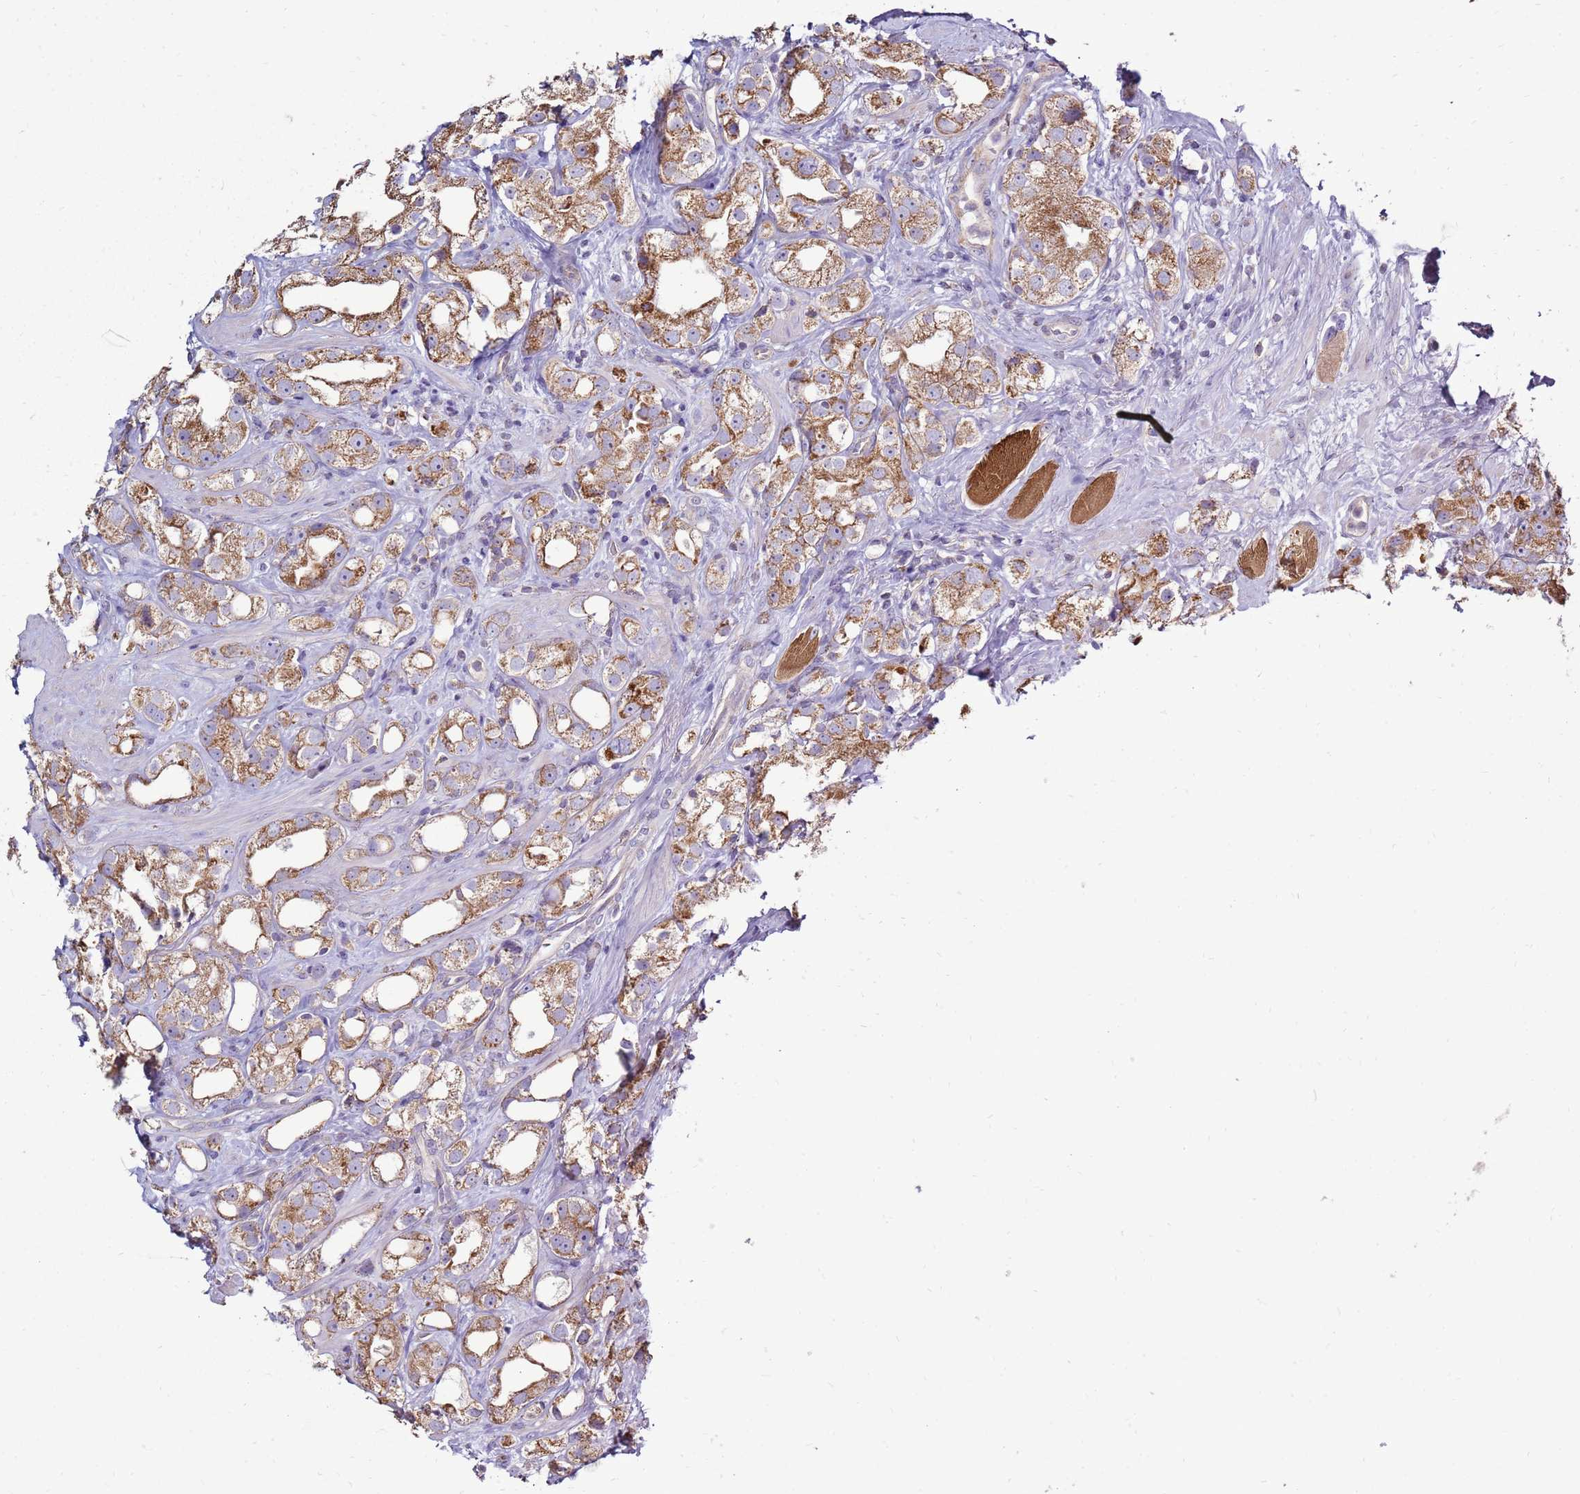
{"staining": {"intensity": "moderate", "quantity": ">75%", "location": "cytoplasmic/membranous"}, "tissue": "prostate cancer", "cell_type": "Tumor cells", "image_type": "cancer", "snomed": [{"axis": "morphology", "description": "Adenocarcinoma, NOS"}, {"axis": "topography", "description": "Prostate"}], "caption": "Moderate cytoplasmic/membranous expression is identified in about >75% of tumor cells in prostate cancer (adenocarcinoma).", "gene": "TRAPPC4", "patient": {"sex": "male", "age": 79}}